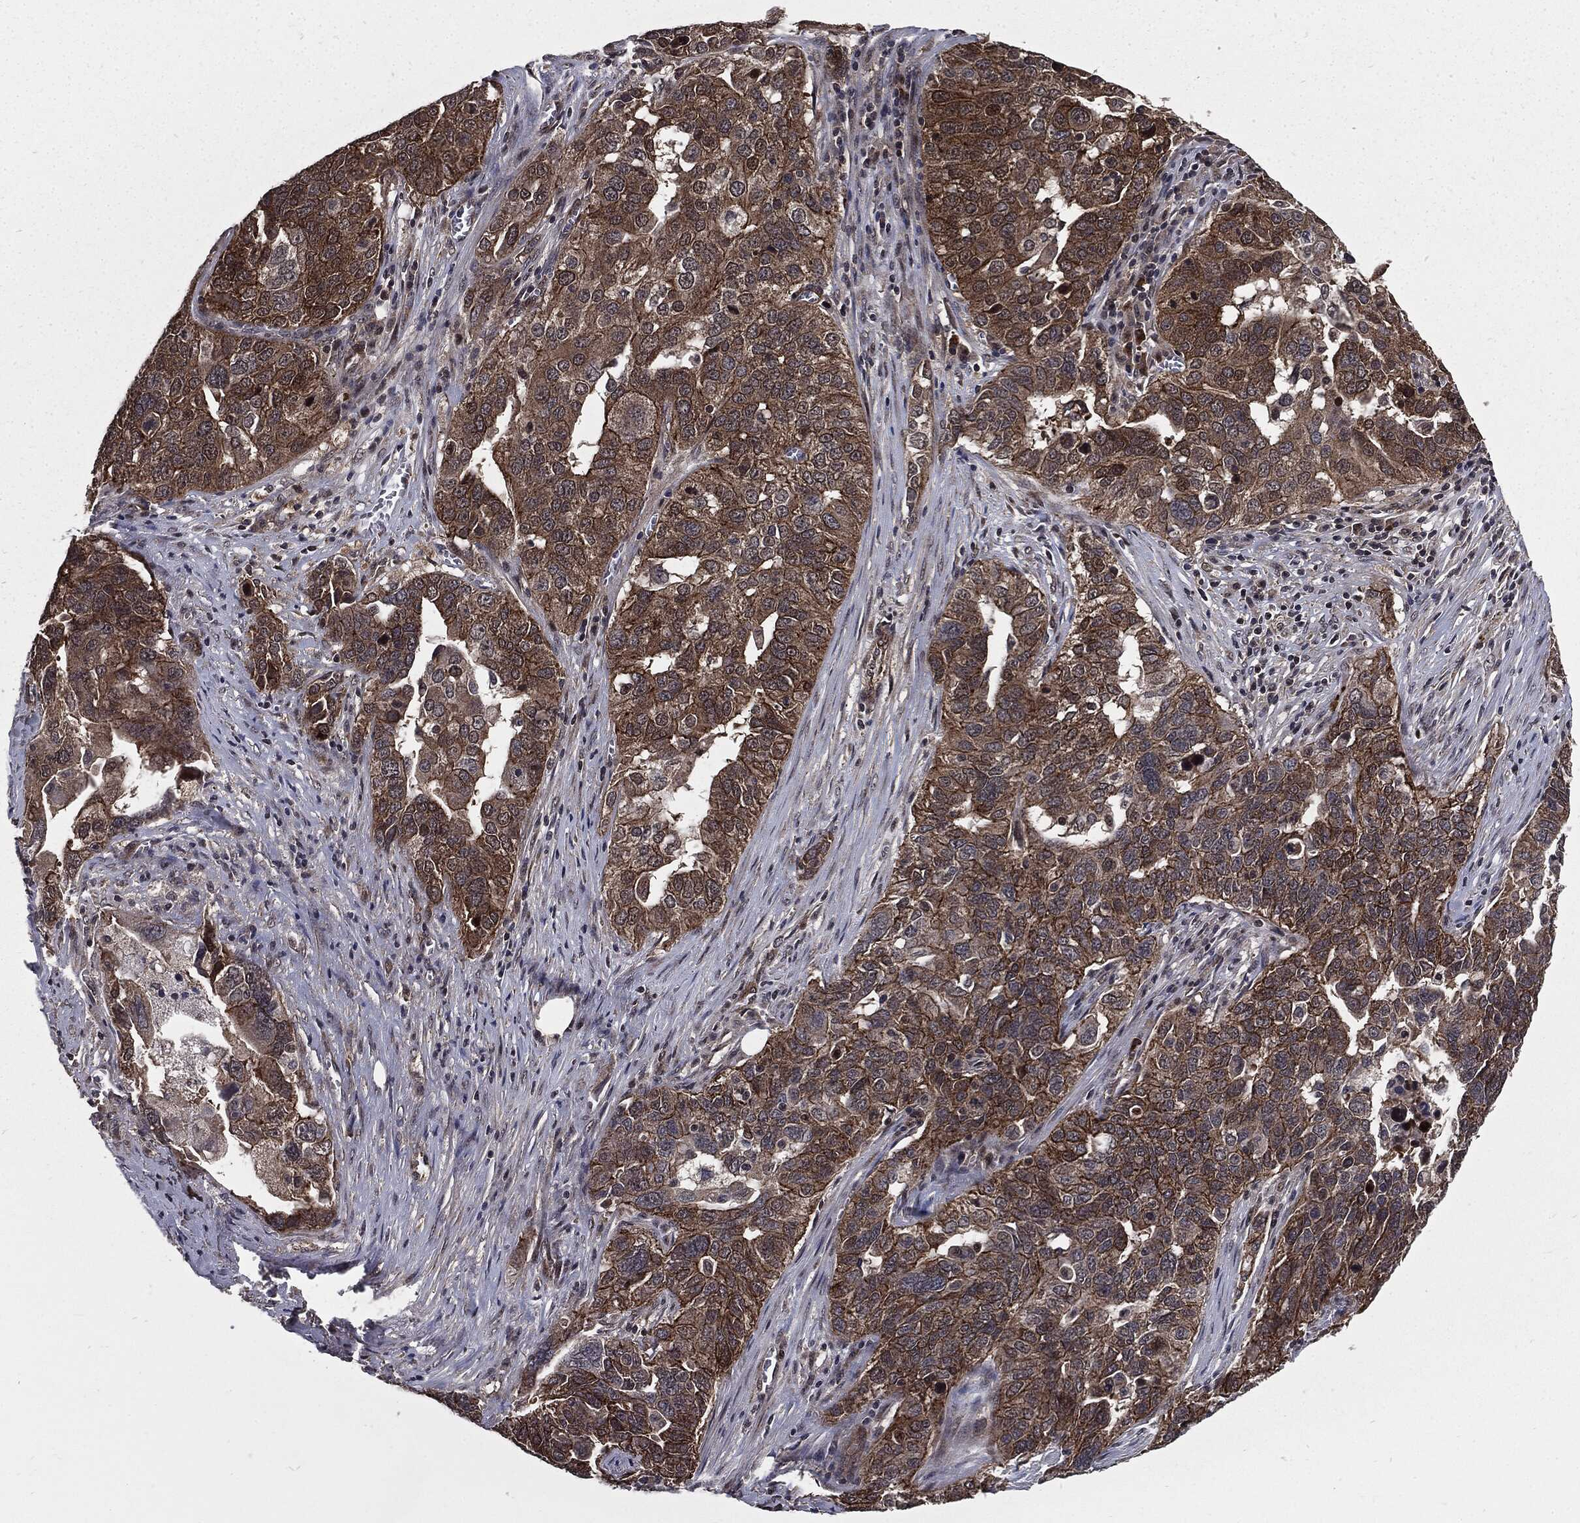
{"staining": {"intensity": "moderate", "quantity": ">75%", "location": "cytoplasmic/membranous"}, "tissue": "ovarian cancer", "cell_type": "Tumor cells", "image_type": "cancer", "snomed": [{"axis": "morphology", "description": "Carcinoma, endometroid"}, {"axis": "topography", "description": "Soft tissue"}, {"axis": "topography", "description": "Ovary"}], "caption": "Immunohistochemical staining of ovarian cancer (endometroid carcinoma) exhibits moderate cytoplasmic/membranous protein expression in approximately >75% of tumor cells.", "gene": "PTPA", "patient": {"sex": "female", "age": 52}}